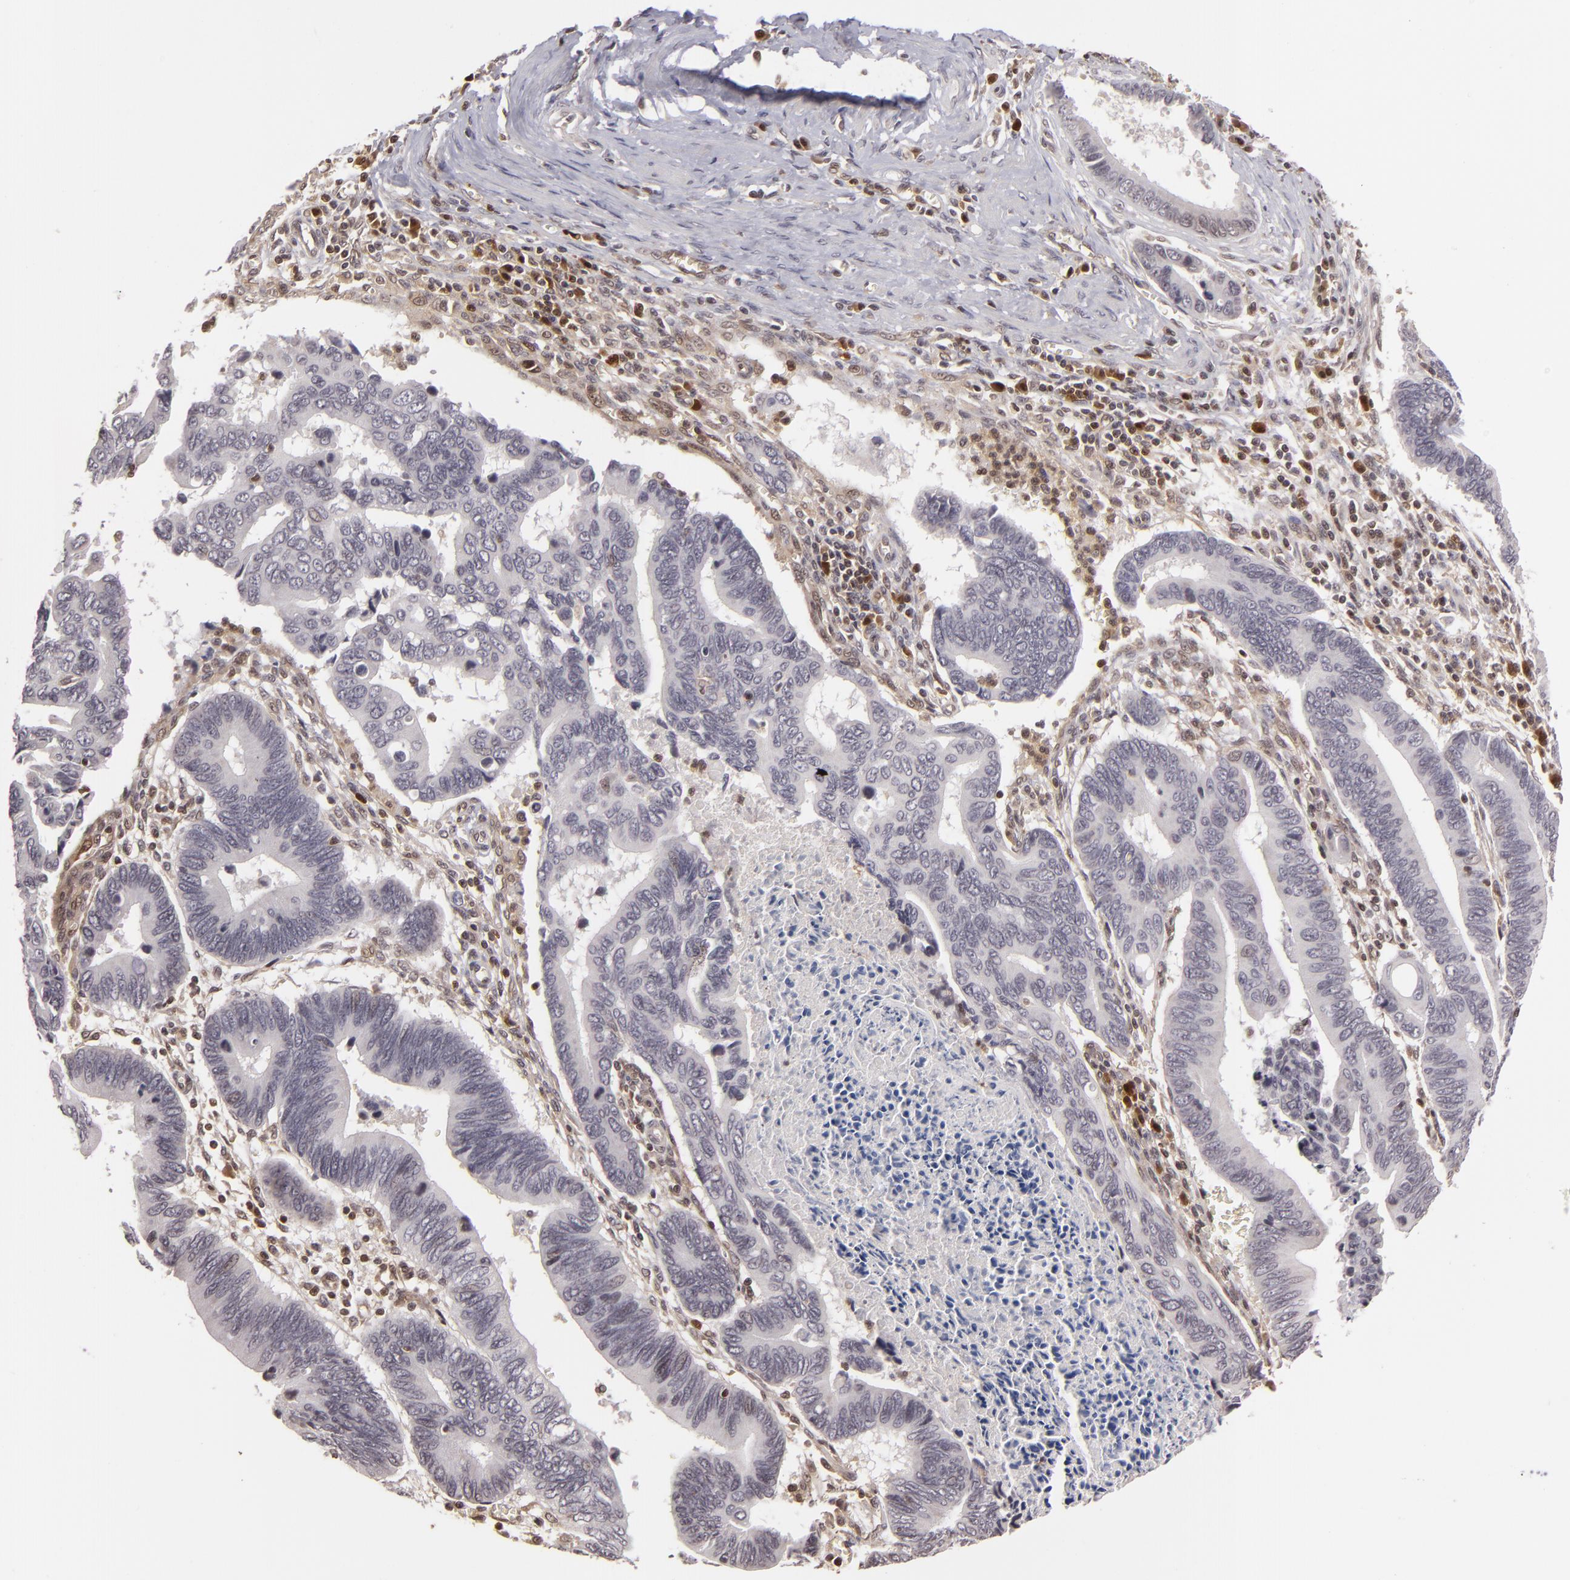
{"staining": {"intensity": "negative", "quantity": "none", "location": "none"}, "tissue": "pancreatic cancer", "cell_type": "Tumor cells", "image_type": "cancer", "snomed": [{"axis": "morphology", "description": "Adenocarcinoma, NOS"}, {"axis": "topography", "description": "Pancreas"}], "caption": "Tumor cells are negative for protein expression in human pancreatic adenocarcinoma.", "gene": "ZBTB33", "patient": {"sex": "female", "age": 70}}